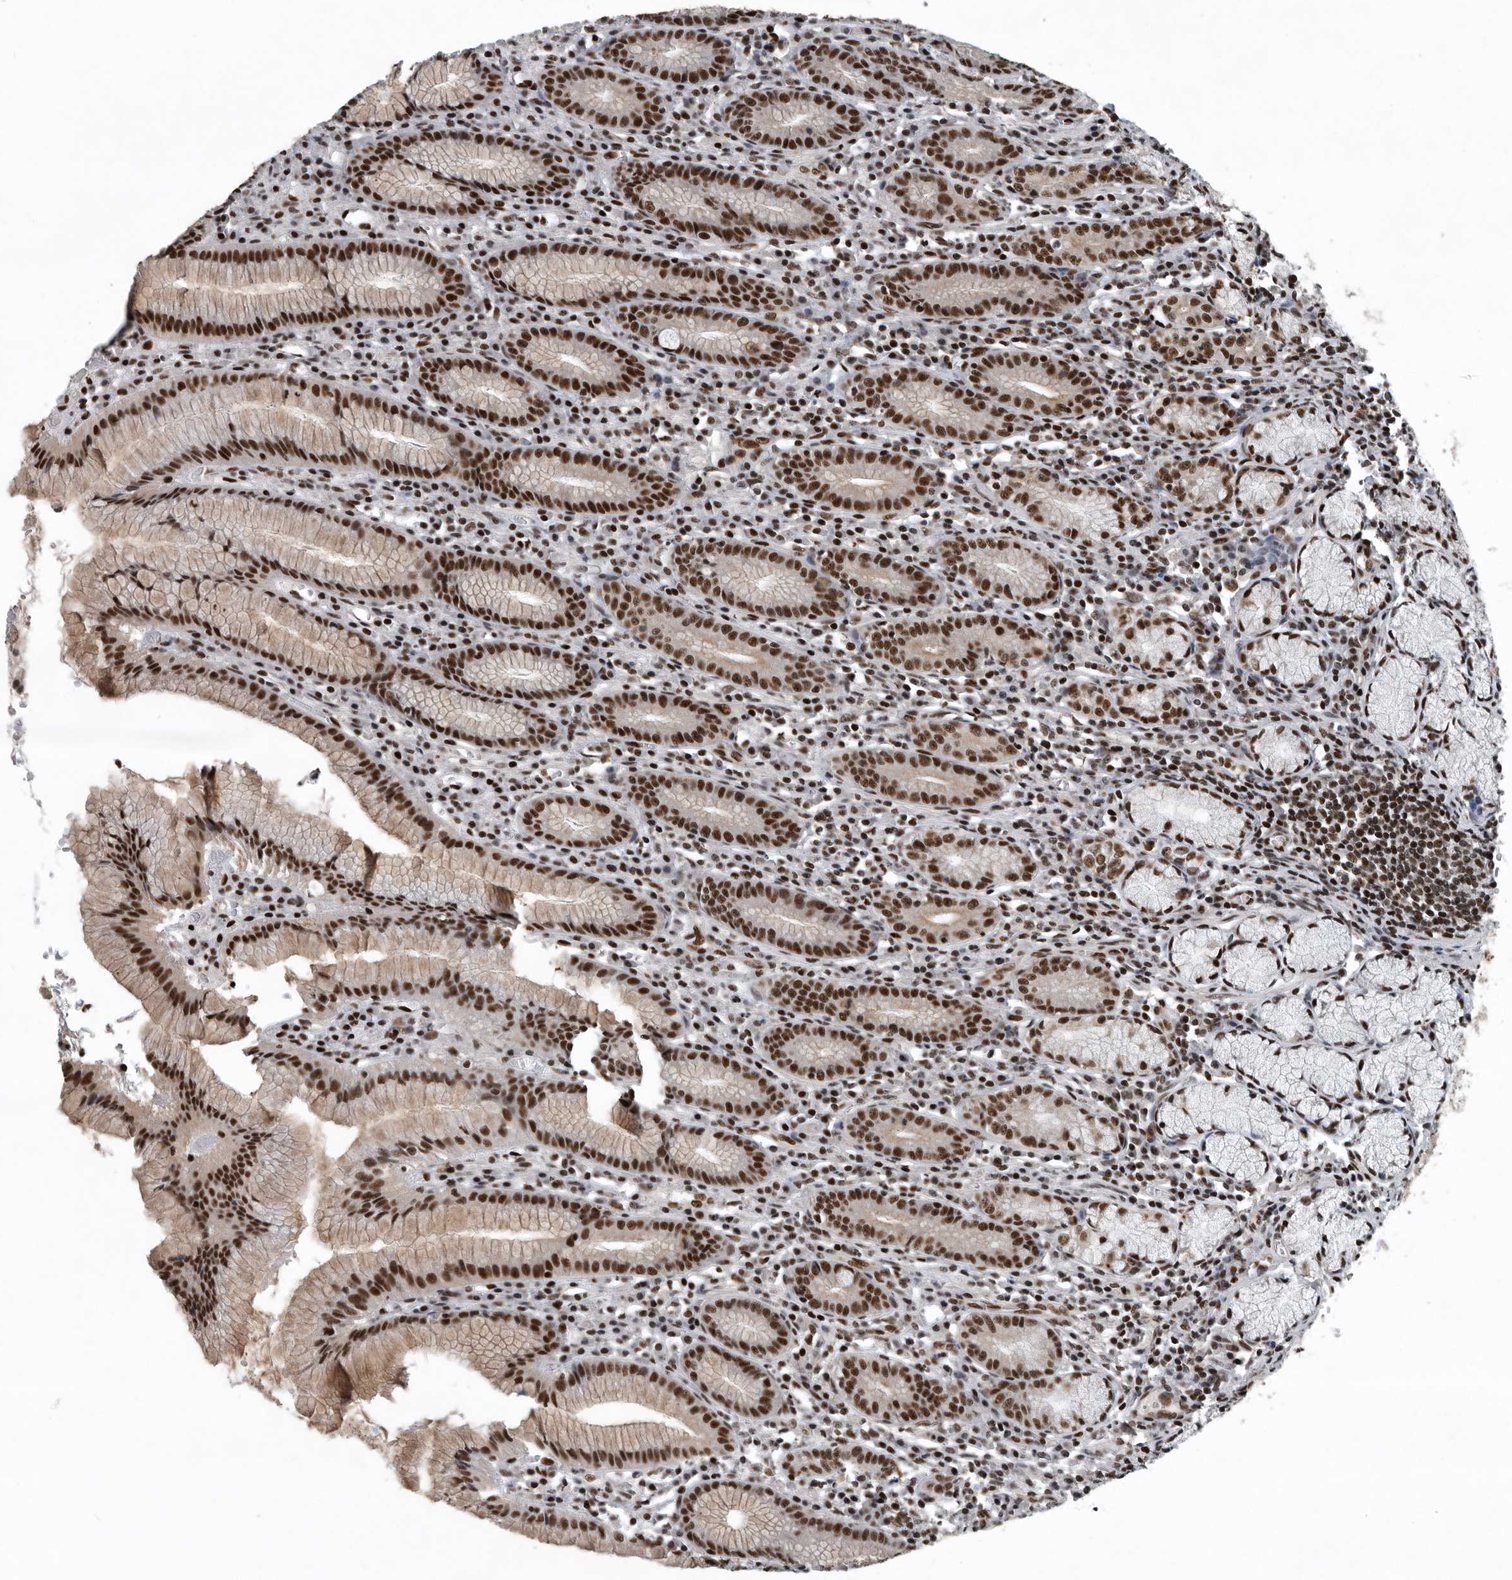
{"staining": {"intensity": "strong", "quantity": "25%-75%", "location": "cytoplasmic/membranous,nuclear"}, "tissue": "stomach", "cell_type": "Glandular cells", "image_type": "normal", "snomed": [{"axis": "morphology", "description": "Normal tissue, NOS"}, {"axis": "topography", "description": "Stomach"}], "caption": "Stomach stained for a protein reveals strong cytoplasmic/membranous,nuclear positivity in glandular cells. (Stains: DAB (3,3'-diaminobenzidine) in brown, nuclei in blue, Microscopy: brightfield microscopy at high magnification).", "gene": "SENP7", "patient": {"sex": "male", "age": 55}}